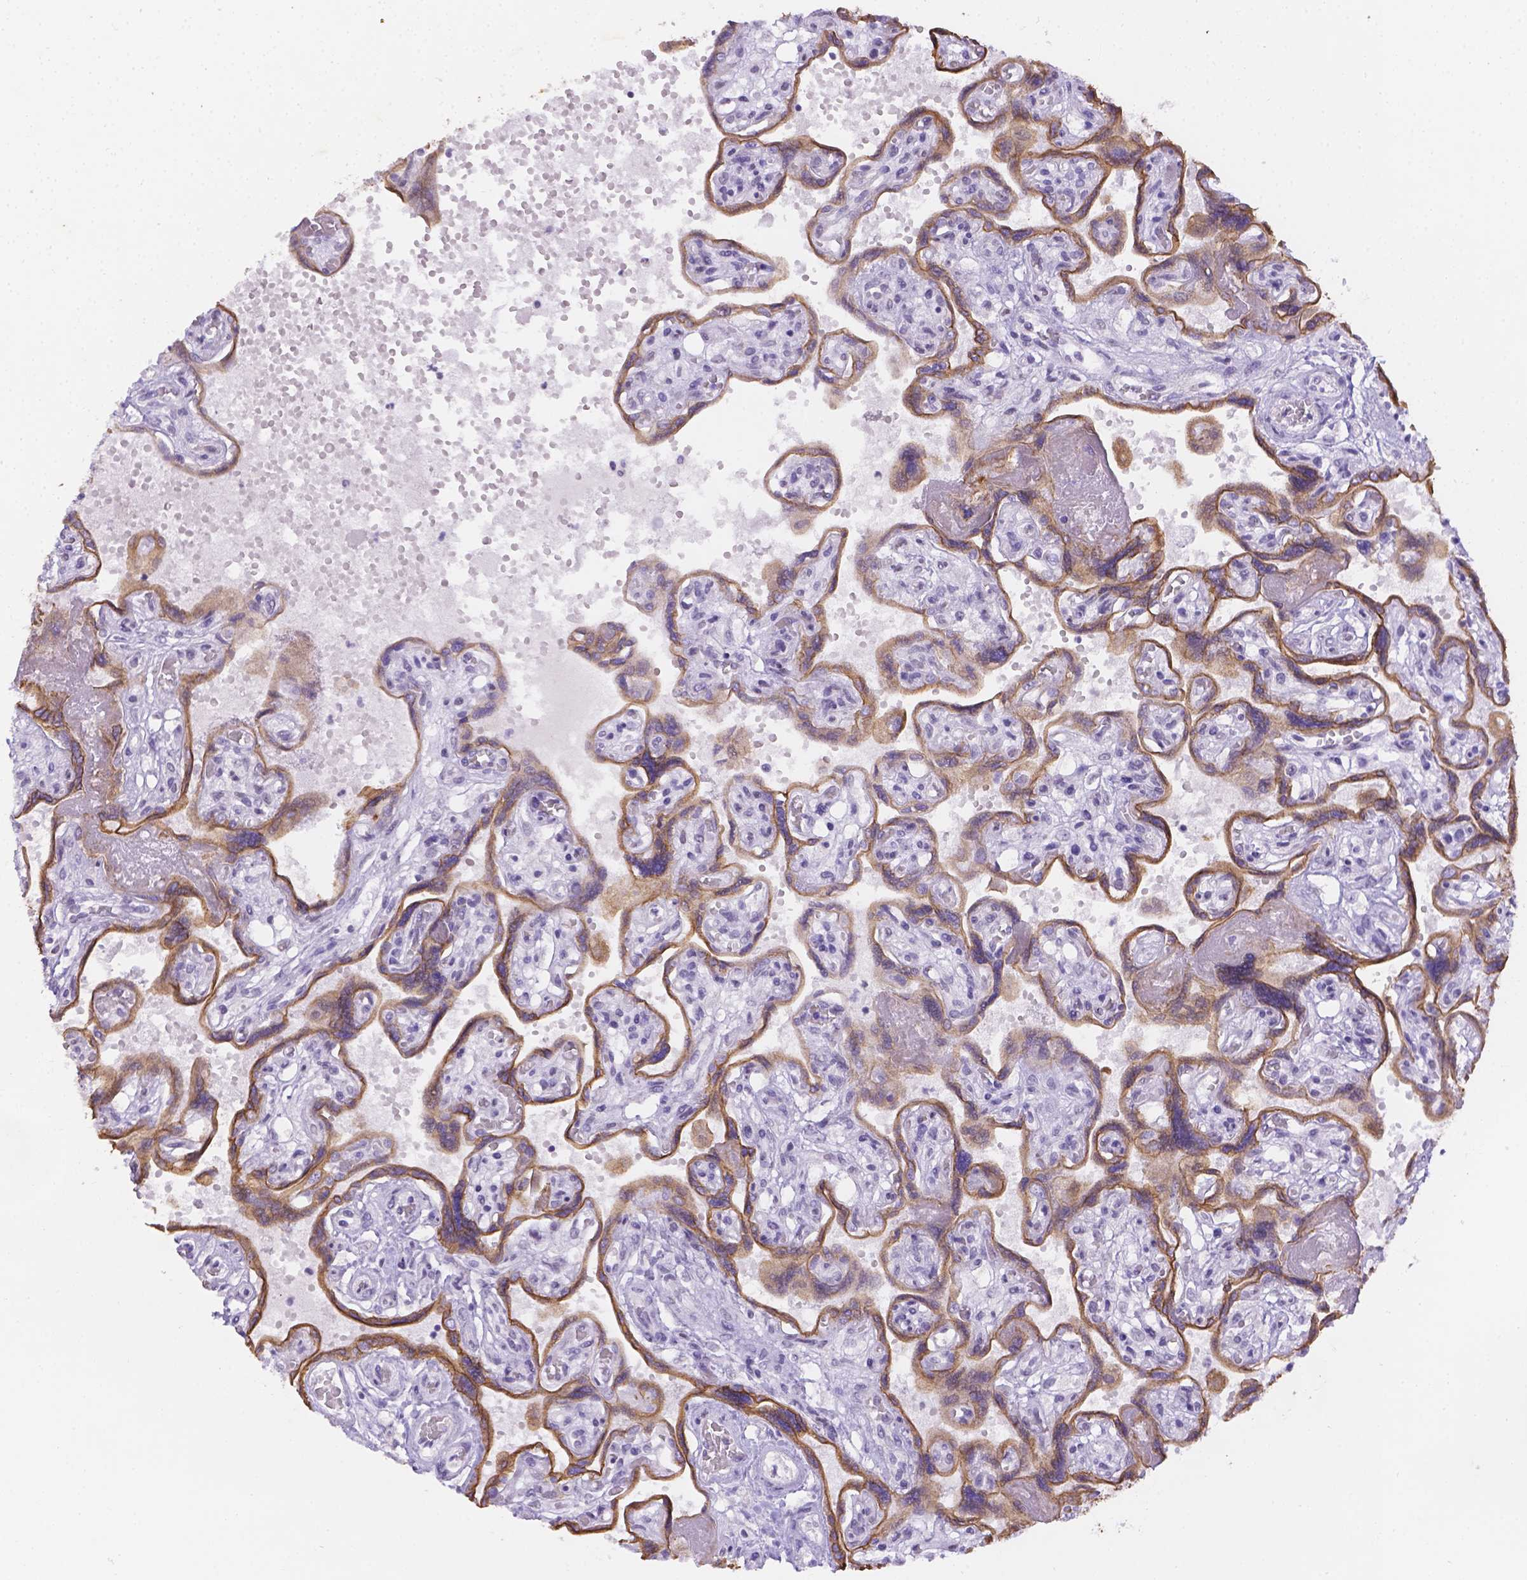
{"staining": {"intensity": "negative", "quantity": "none", "location": "none"}, "tissue": "placenta", "cell_type": "Decidual cells", "image_type": "normal", "snomed": [{"axis": "morphology", "description": "Normal tissue, NOS"}, {"axis": "topography", "description": "Placenta"}], "caption": "DAB (3,3'-diaminobenzidine) immunohistochemical staining of benign human placenta reveals no significant expression in decidual cells. Brightfield microscopy of IHC stained with DAB (3,3'-diaminobenzidine) (brown) and hematoxylin (blue), captured at high magnification.", "gene": "DMWD", "patient": {"sex": "female", "age": 32}}